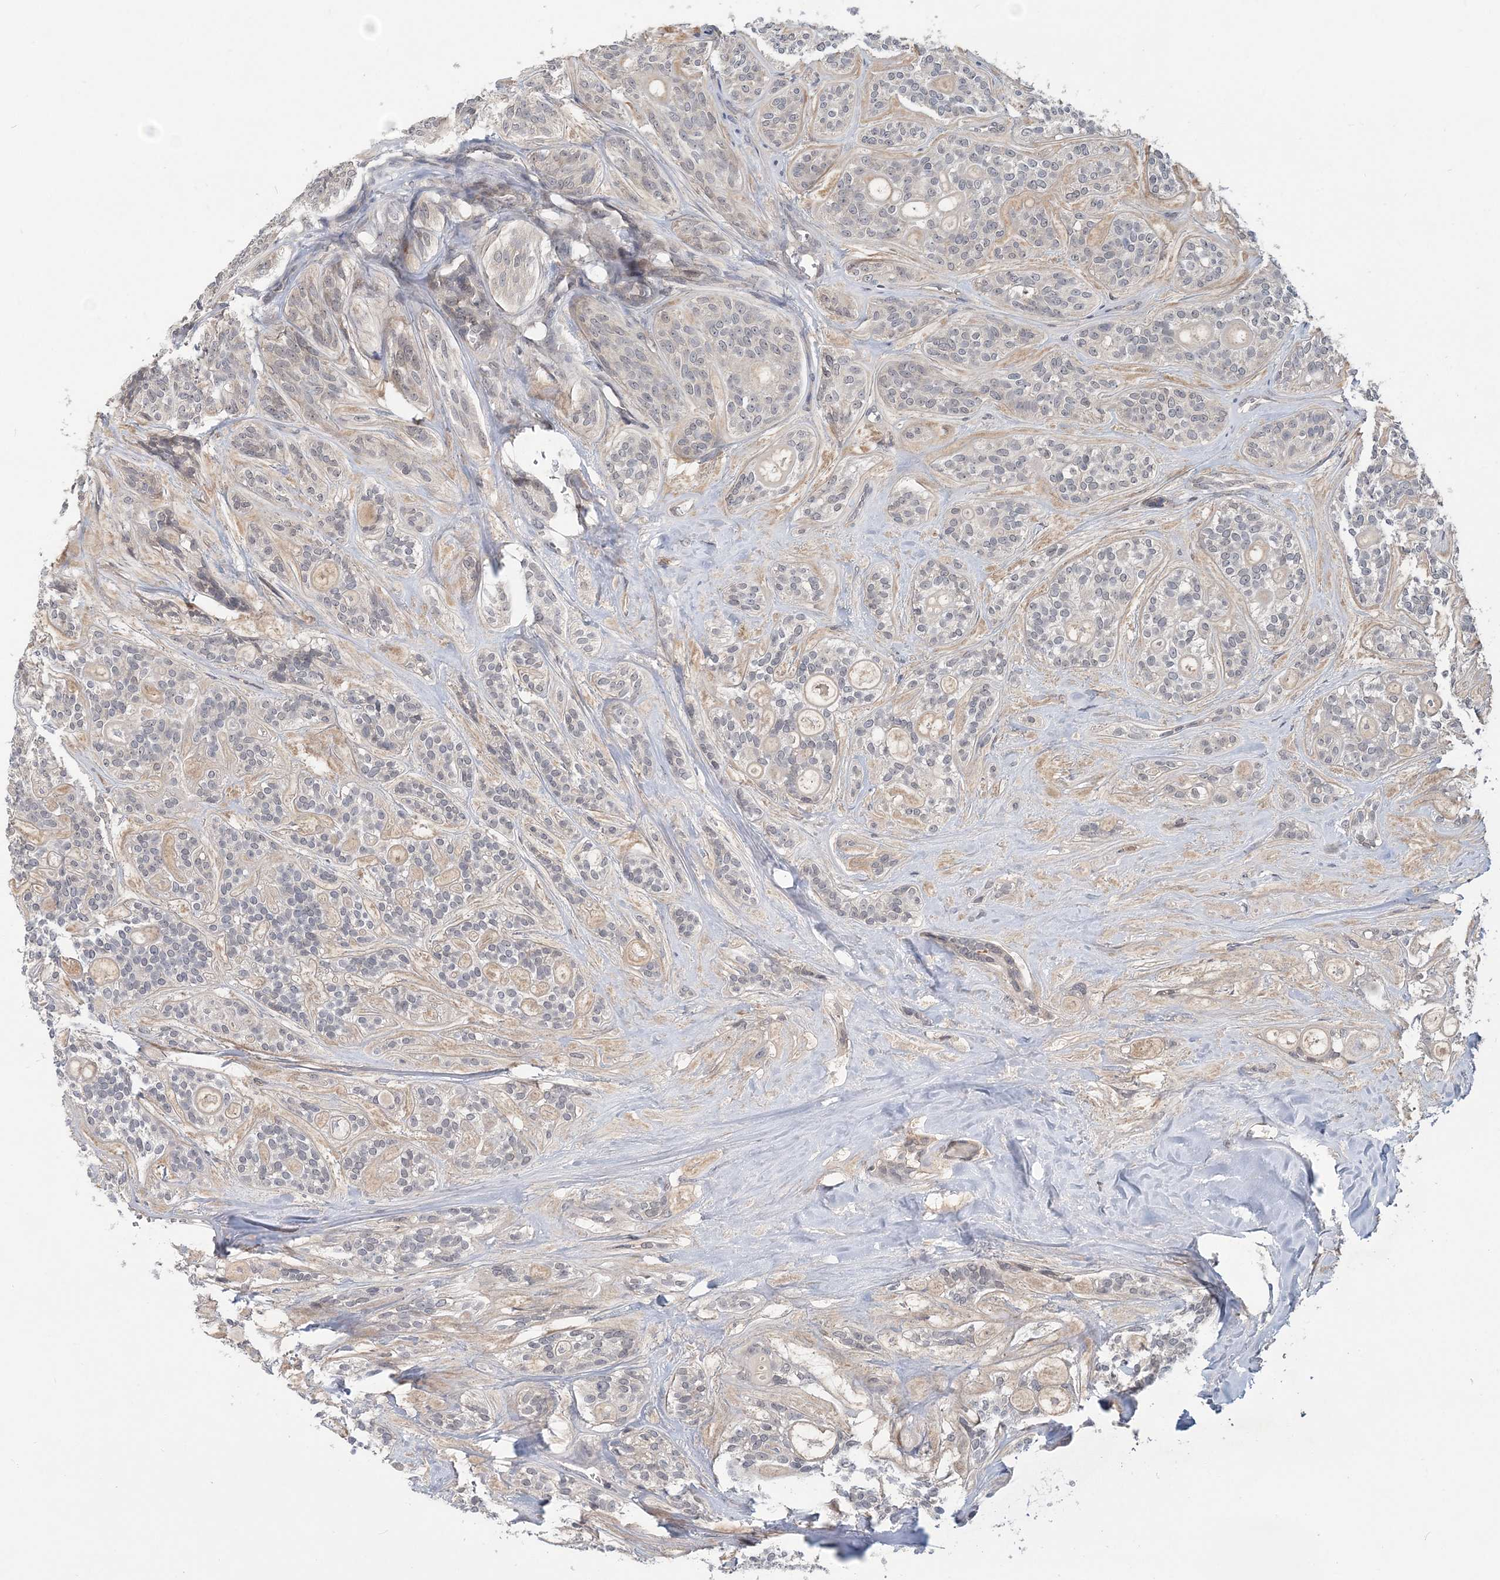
{"staining": {"intensity": "weak", "quantity": "25%-75%", "location": "nuclear"}, "tissue": "head and neck cancer", "cell_type": "Tumor cells", "image_type": "cancer", "snomed": [{"axis": "morphology", "description": "Adenocarcinoma, NOS"}, {"axis": "topography", "description": "Head-Neck"}], "caption": "Head and neck cancer was stained to show a protein in brown. There is low levels of weak nuclear positivity in approximately 25%-75% of tumor cells.", "gene": "RNF25", "patient": {"sex": "male", "age": 66}}